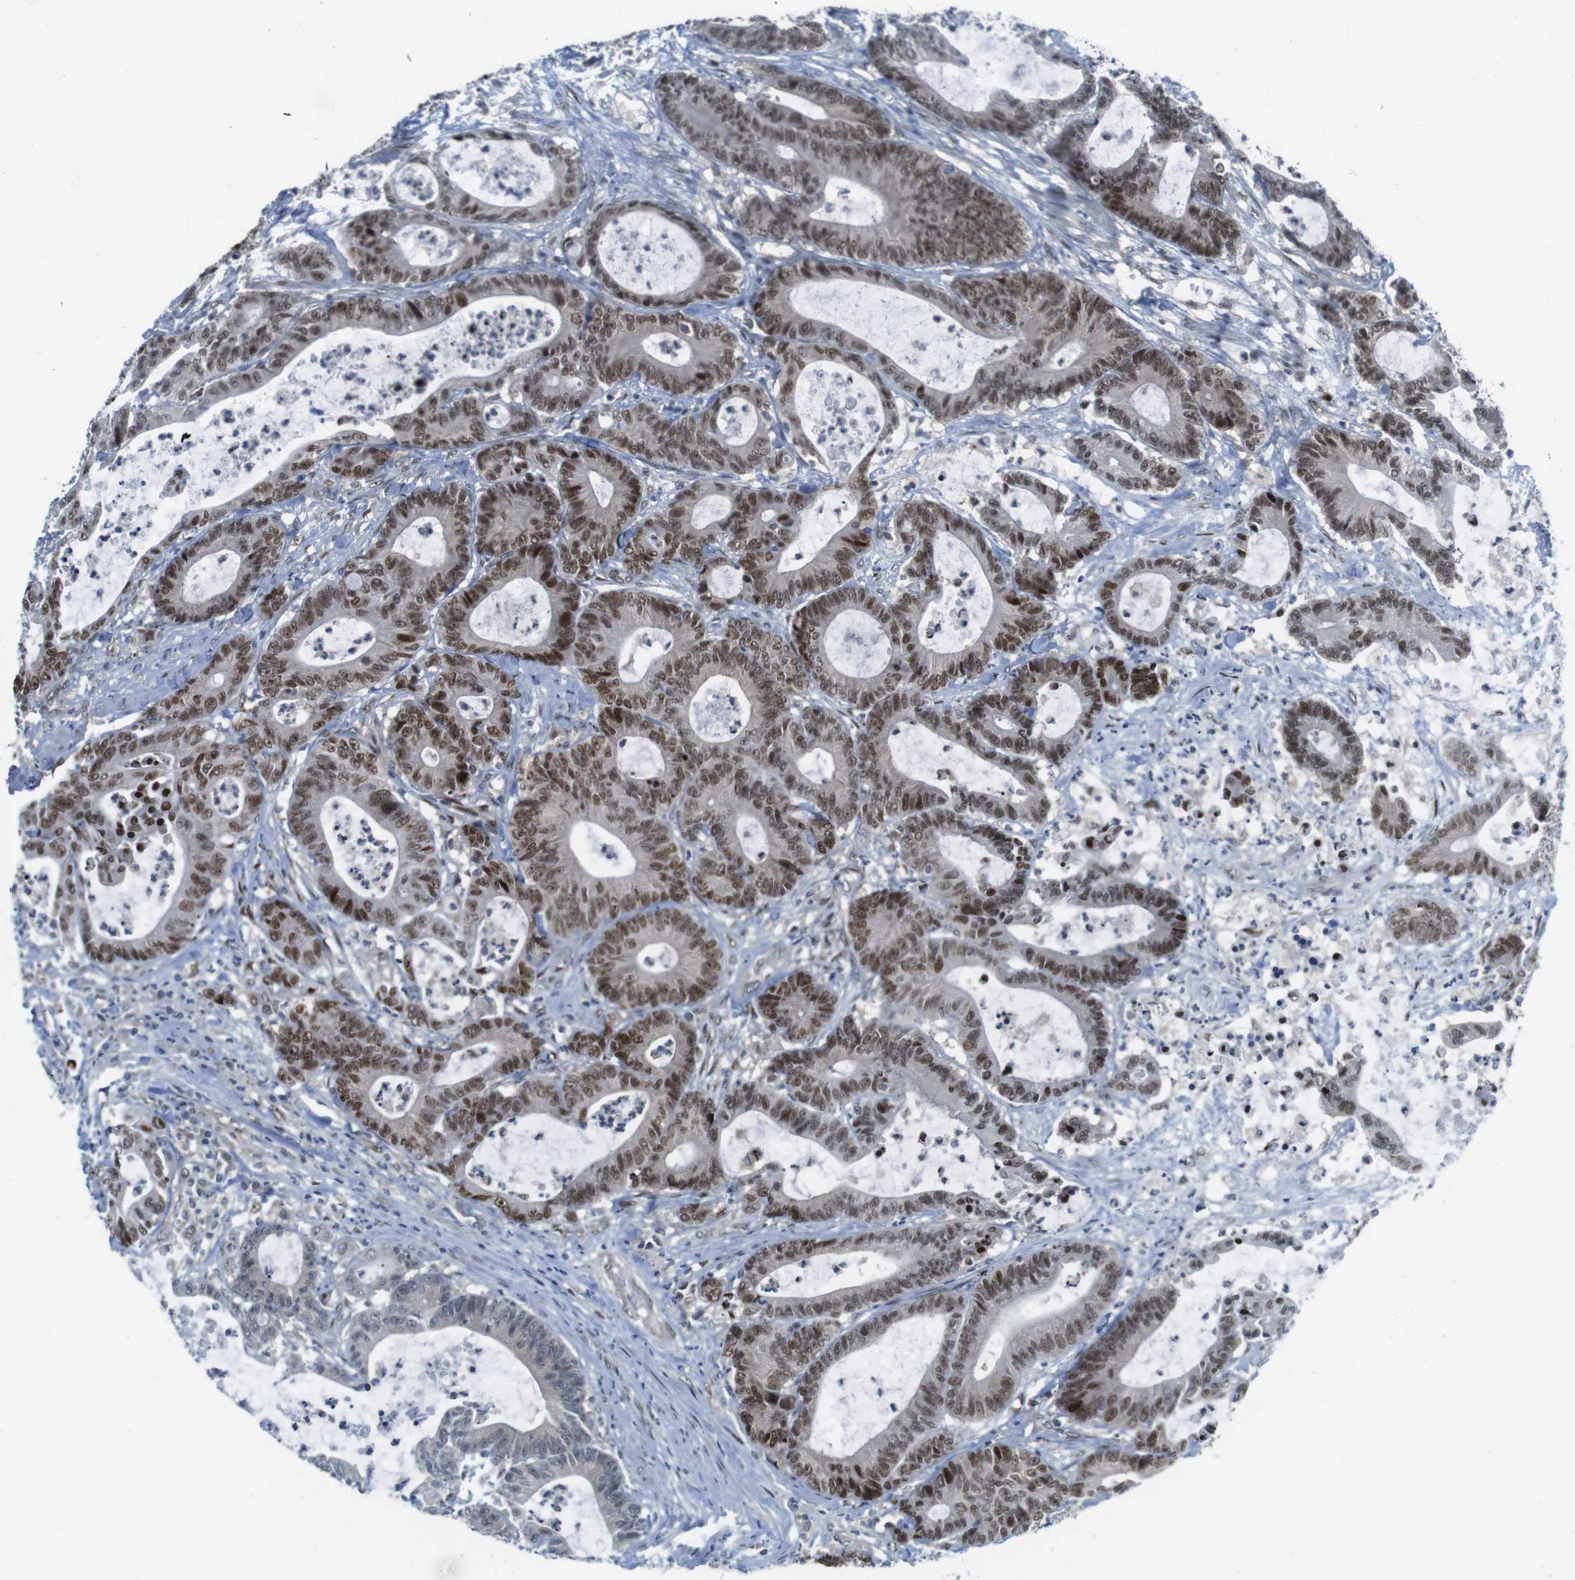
{"staining": {"intensity": "moderate", "quantity": ">75%", "location": "nuclear"}, "tissue": "colorectal cancer", "cell_type": "Tumor cells", "image_type": "cancer", "snomed": [{"axis": "morphology", "description": "Adenocarcinoma, NOS"}, {"axis": "topography", "description": "Colon"}], "caption": "Protein staining exhibits moderate nuclear staining in approximately >75% of tumor cells in adenocarcinoma (colorectal). (IHC, brightfield microscopy, high magnification).", "gene": "RCC1", "patient": {"sex": "female", "age": 84}}